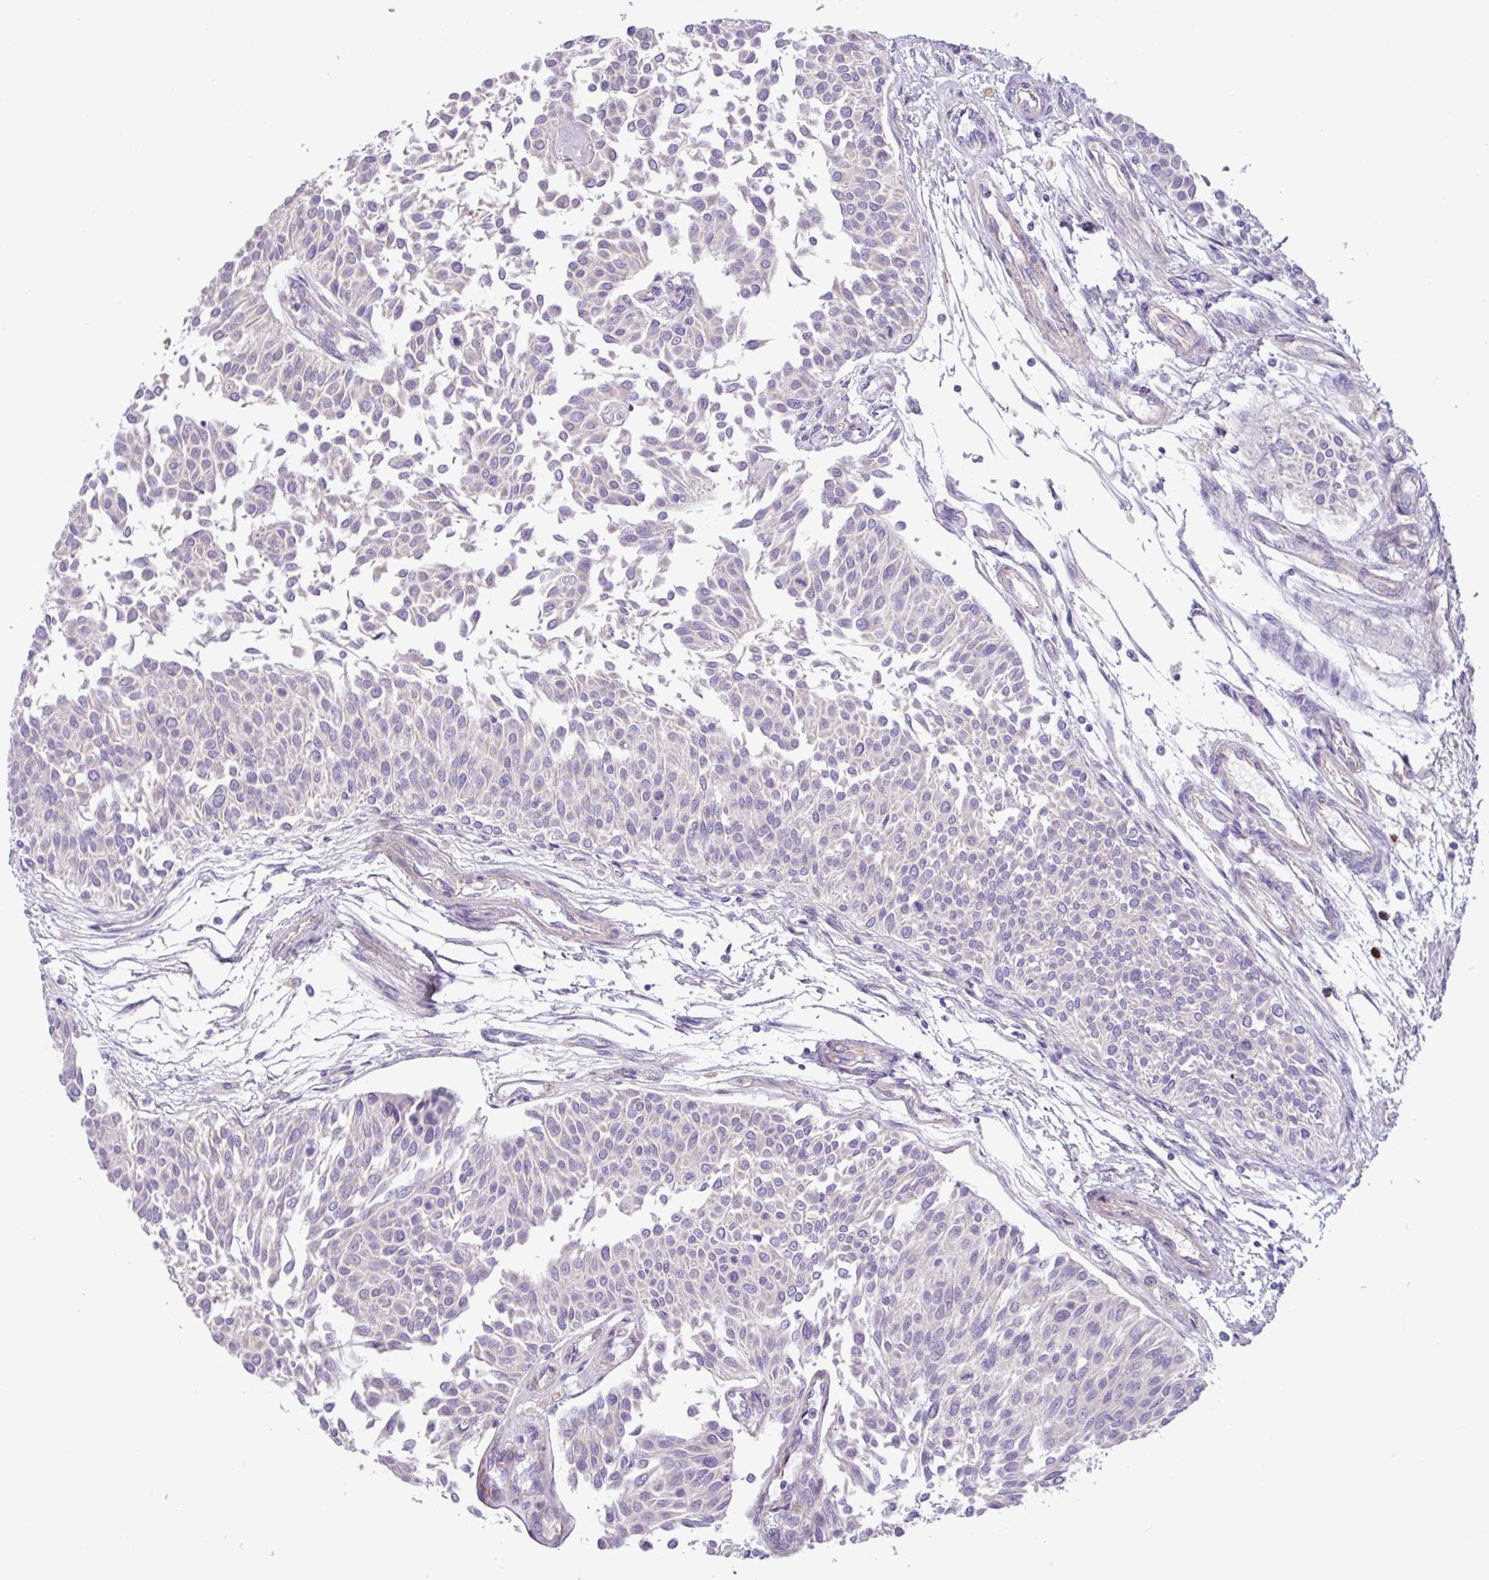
{"staining": {"intensity": "negative", "quantity": "none", "location": "none"}, "tissue": "urothelial cancer", "cell_type": "Tumor cells", "image_type": "cancer", "snomed": [{"axis": "morphology", "description": "Urothelial carcinoma, NOS"}, {"axis": "topography", "description": "Urinary bladder"}], "caption": "The immunohistochemistry photomicrograph has no significant positivity in tumor cells of transitional cell carcinoma tissue.", "gene": "MRM2", "patient": {"sex": "male", "age": 55}}